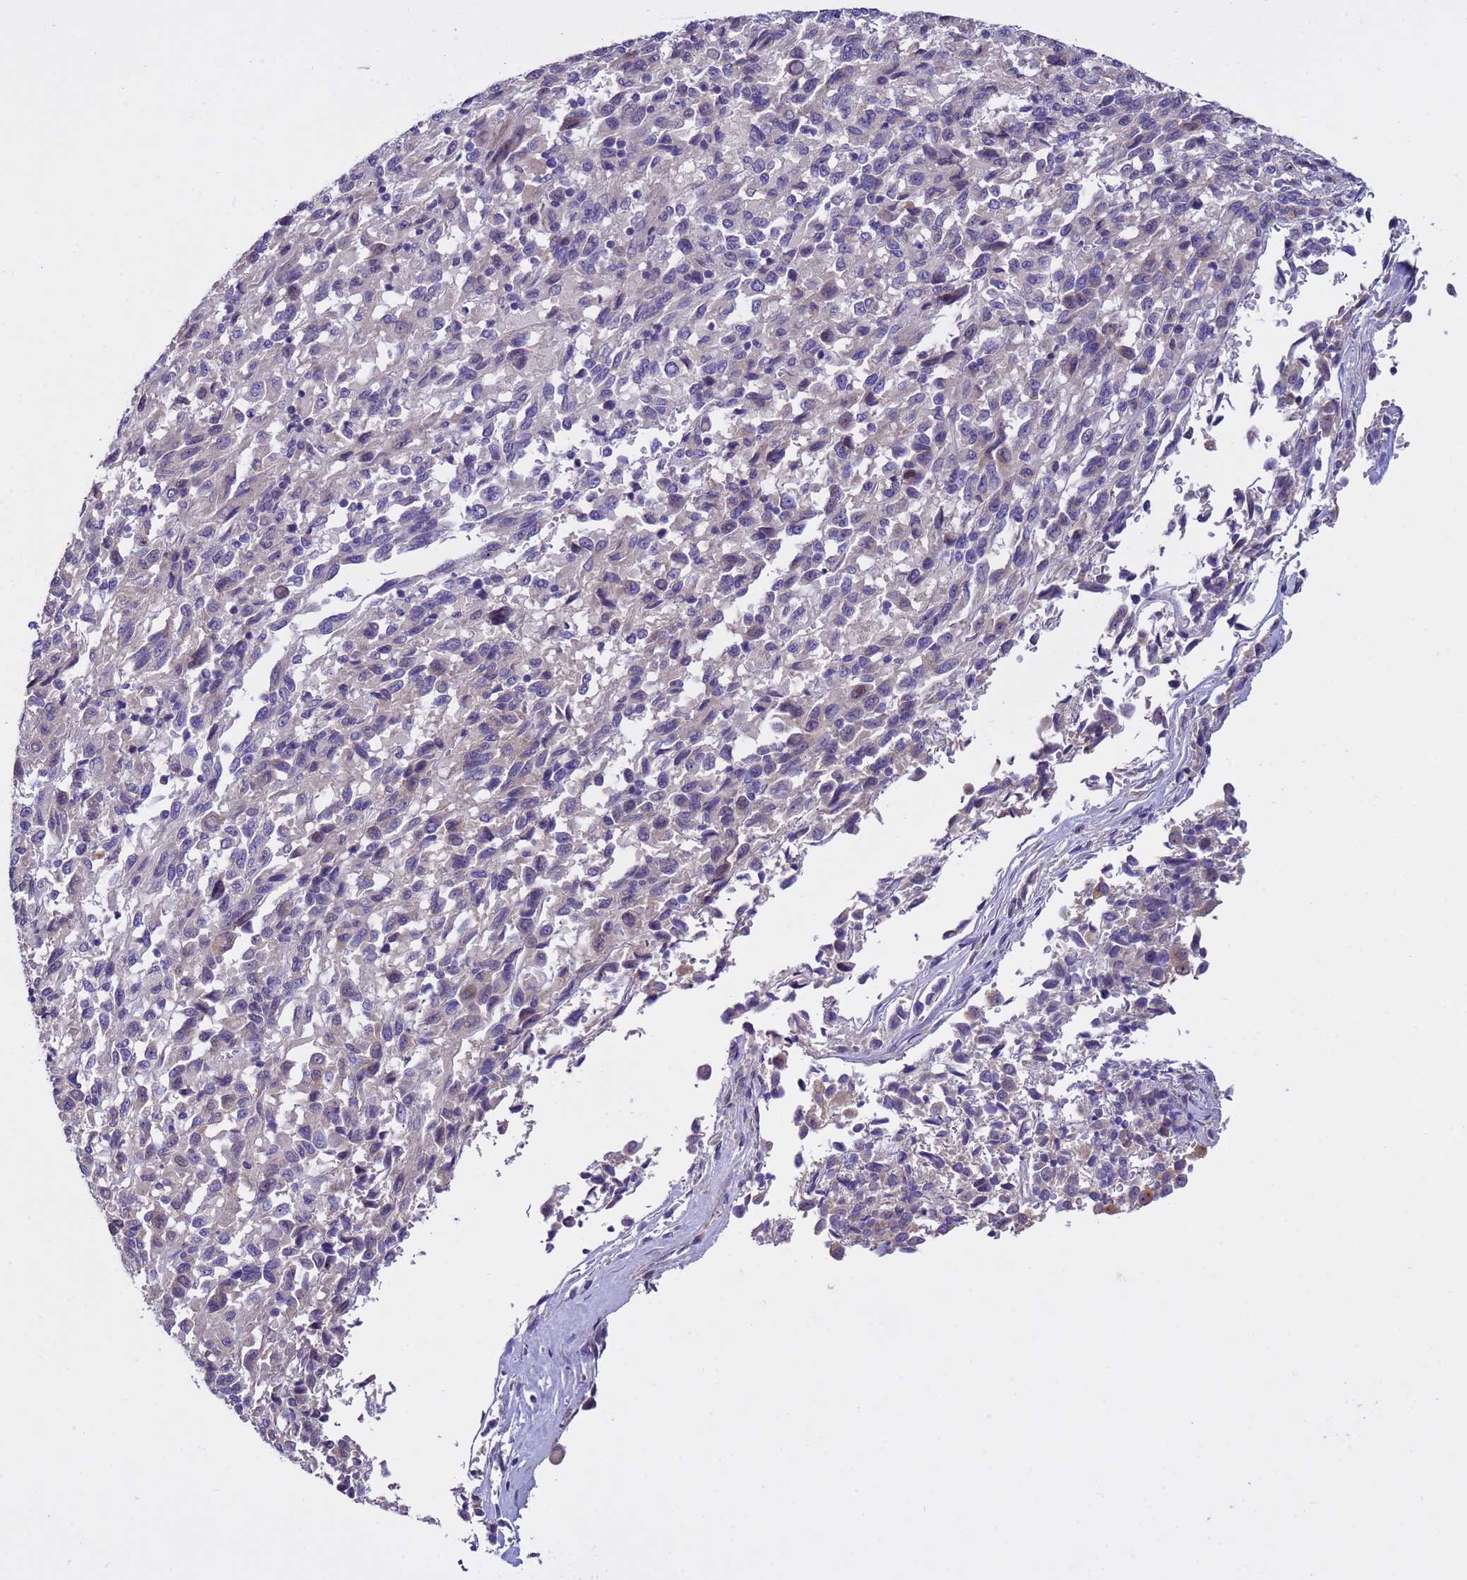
{"staining": {"intensity": "negative", "quantity": "none", "location": "none"}, "tissue": "melanoma", "cell_type": "Tumor cells", "image_type": "cancer", "snomed": [{"axis": "morphology", "description": "Malignant melanoma, Metastatic site"}, {"axis": "topography", "description": "Lung"}], "caption": "The photomicrograph exhibits no significant staining in tumor cells of malignant melanoma (metastatic site). Brightfield microscopy of IHC stained with DAB (brown) and hematoxylin (blue), captured at high magnification.", "gene": "IGSF11", "patient": {"sex": "male", "age": 64}}